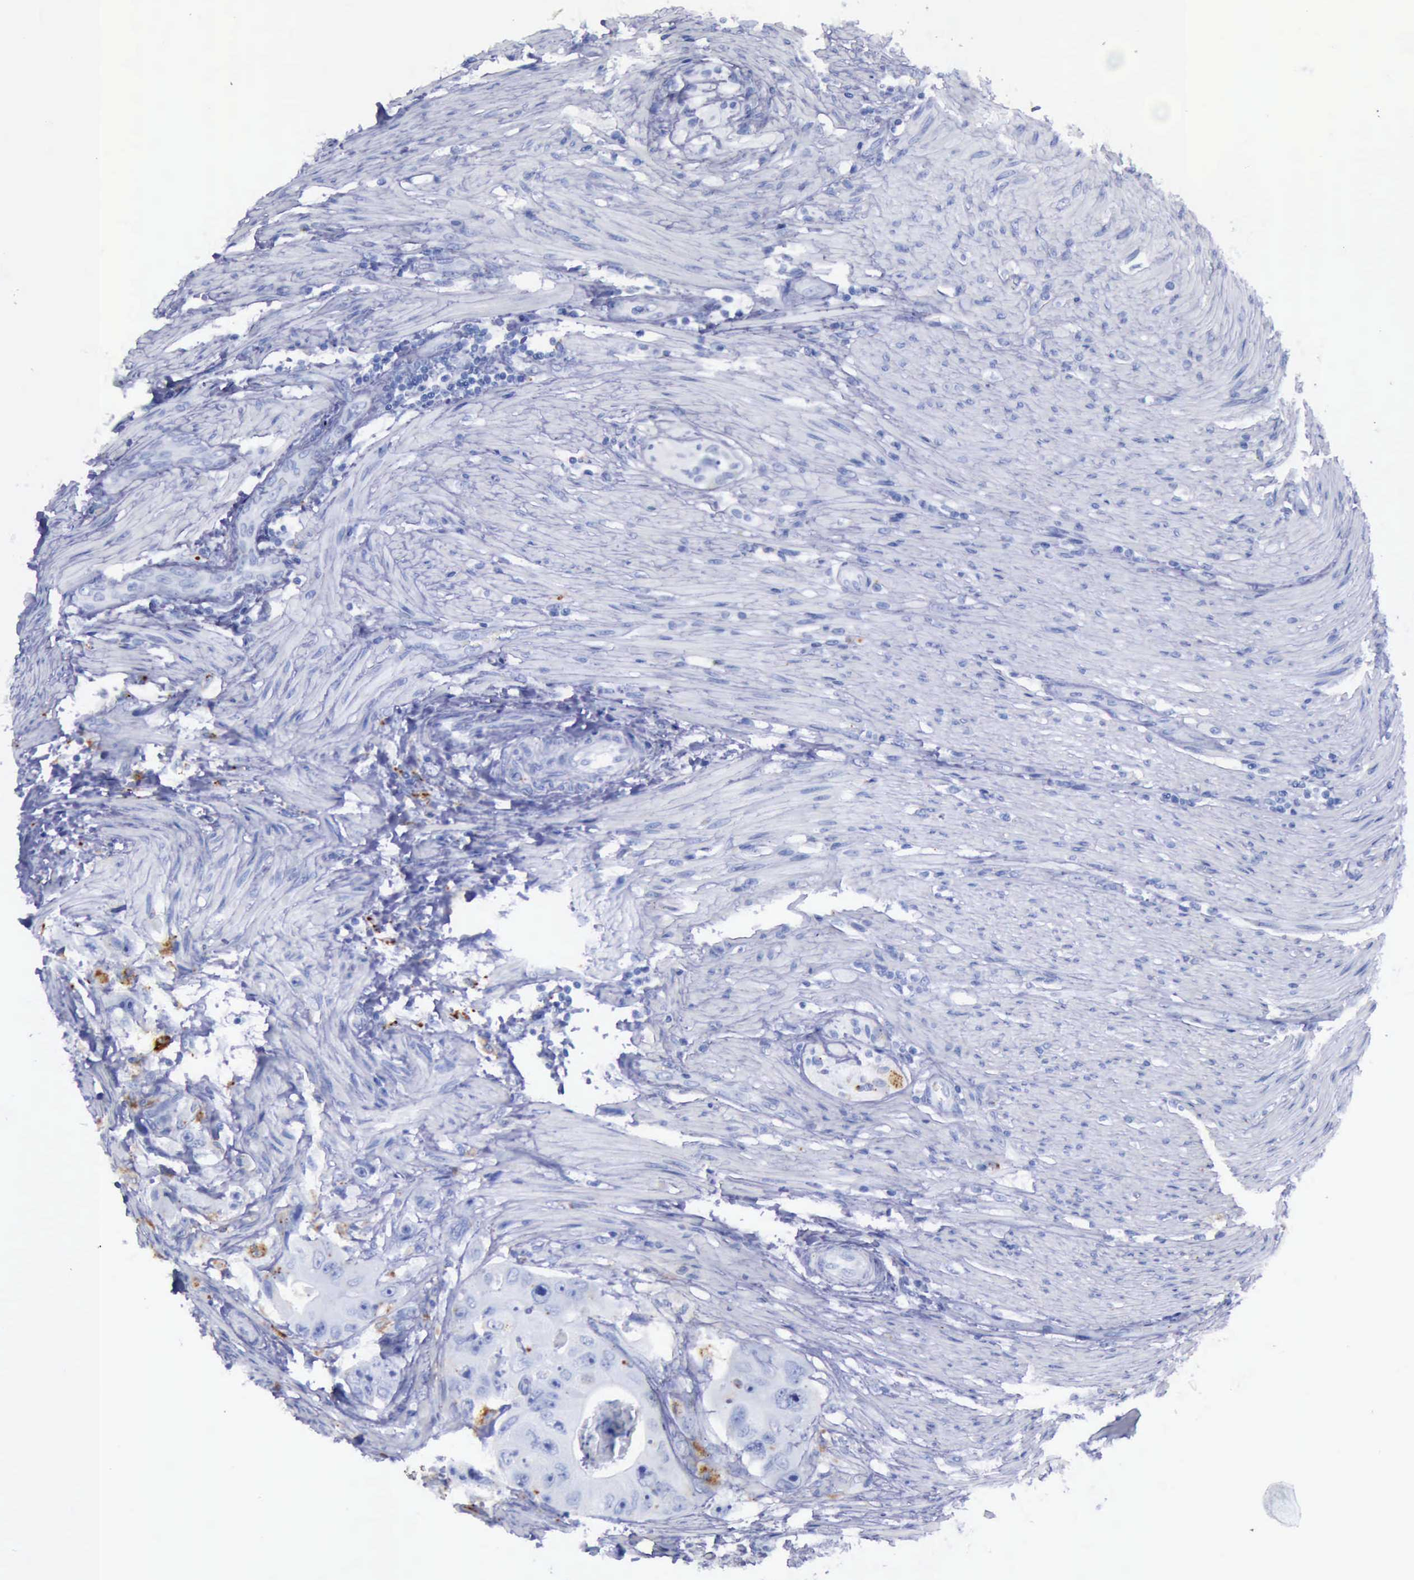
{"staining": {"intensity": "negative", "quantity": "none", "location": "none"}, "tissue": "colorectal cancer", "cell_type": "Tumor cells", "image_type": "cancer", "snomed": [{"axis": "morphology", "description": "Adenocarcinoma, NOS"}, {"axis": "topography", "description": "Colon"}], "caption": "IHC photomicrograph of neoplastic tissue: human colorectal cancer stained with DAB (3,3'-diaminobenzidine) shows no significant protein positivity in tumor cells.", "gene": "CTSD", "patient": {"sex": "female", "age": 46}}